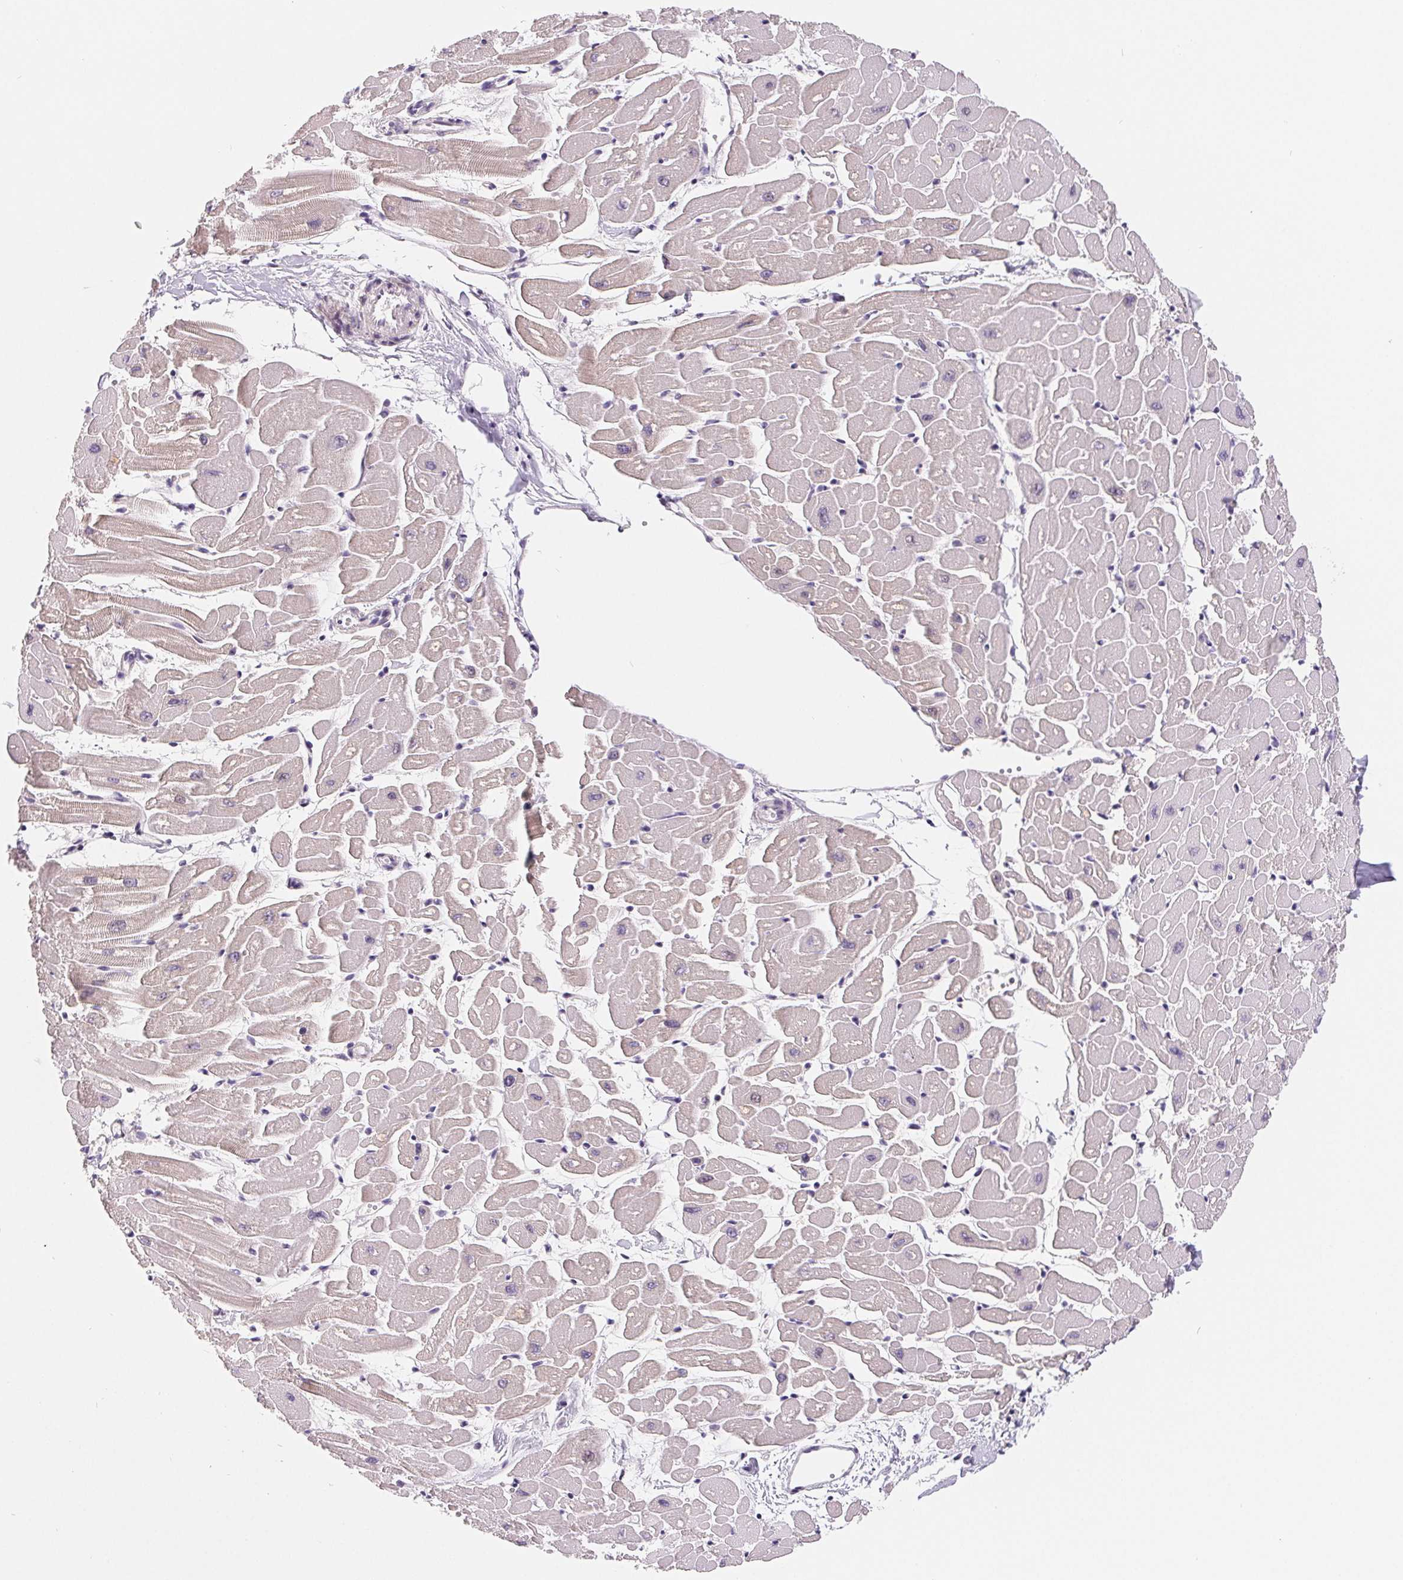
{"staining": {"intensity": "negative", "quantity": "none", "location": "none"}, "tissue": "heart muscle", "cell_type": "Cardiomyocytes", "image_type": "normal", "snomed": [{"axis": "morphology", "description": "Normal tissue, NOS"}, {"axis": "topography", "description": "Heart"}], "caption": "Immunohistochemistry (IHC) photomicrograph of normal heart muscle stained for a protein (brown), which exhibits no expression in cardiomyocytes.", "gene": "LCA5L", "patient": {"sex": "male", "age": 57}}